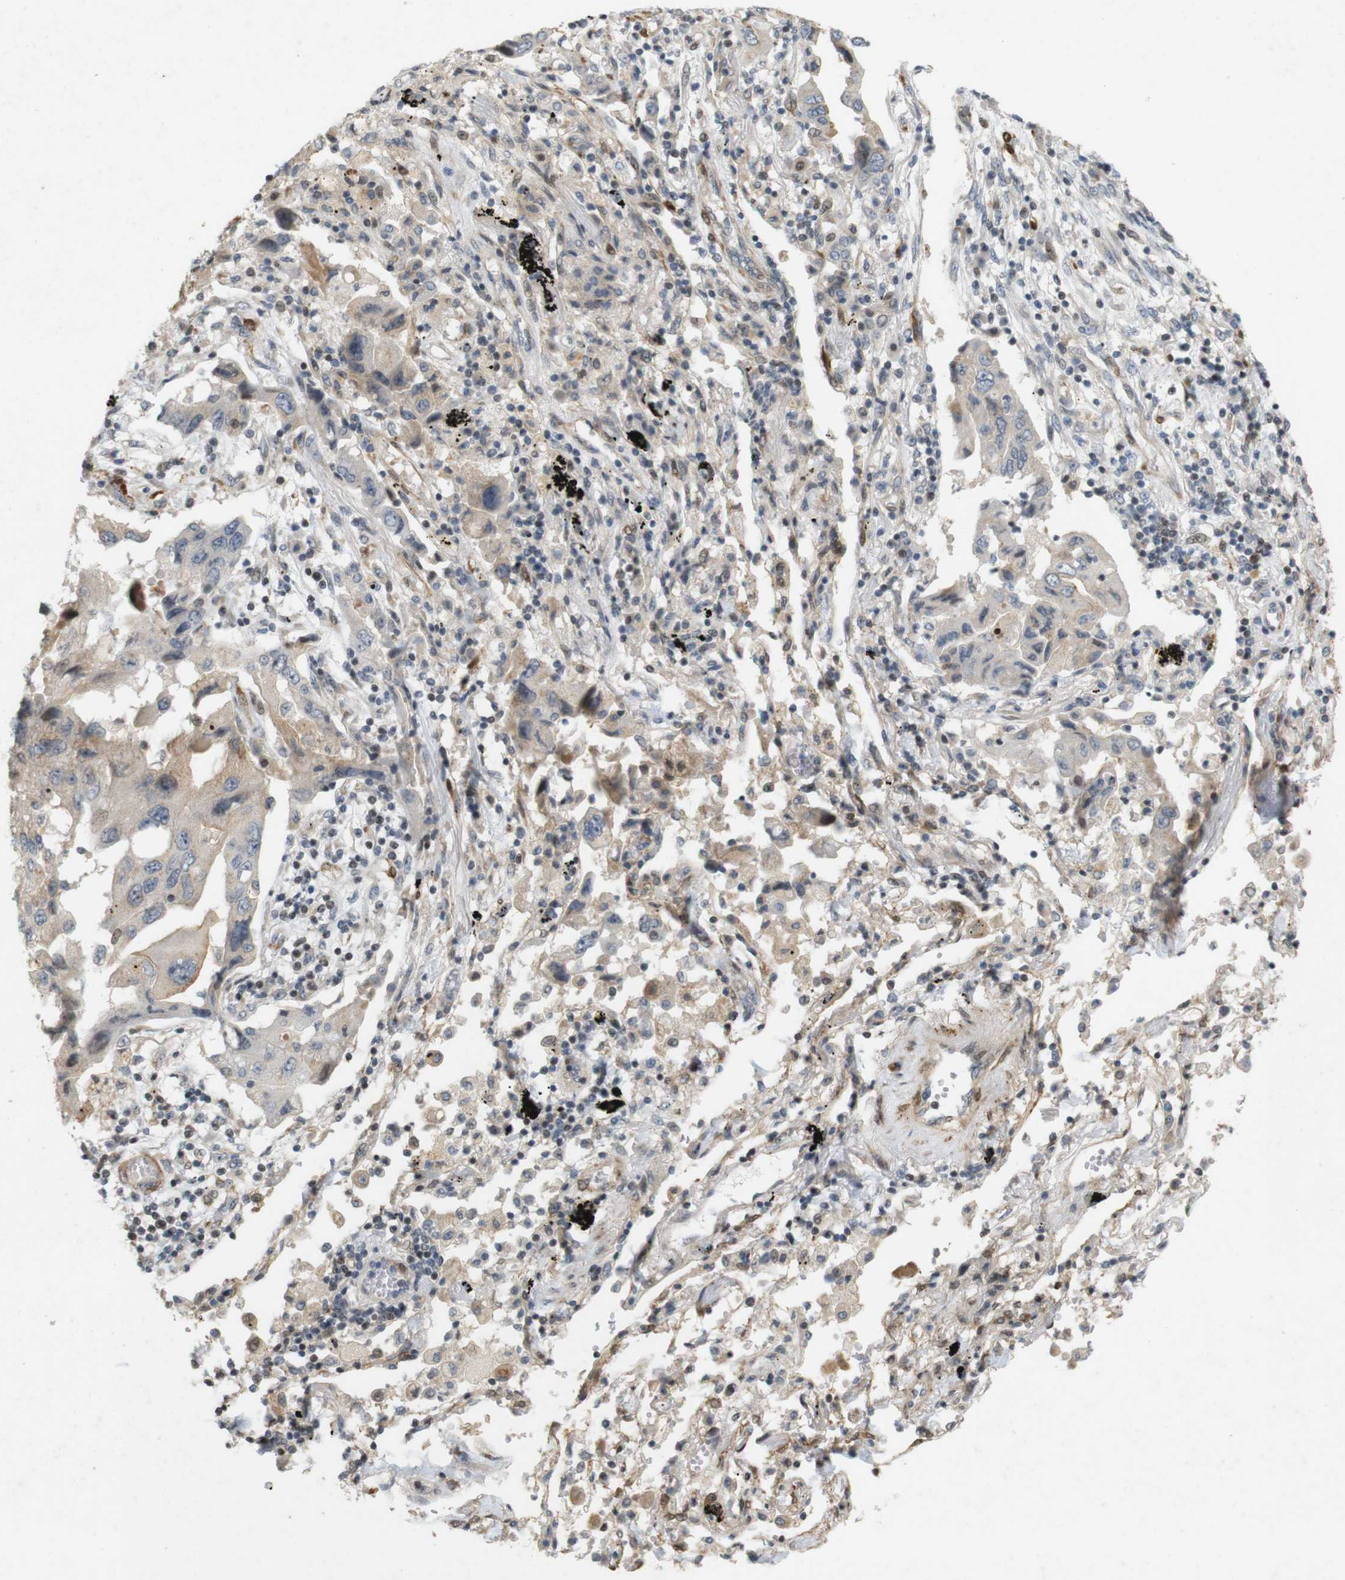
{"staining": {"intensity": "weak", "quantity": "<25%", "location": "cytoplasmic/membranous"}, "tissue": "lung cancer", "cell_type": "Tumor cells", "image_type": "cancer", "snomed": [{"axis": "morphology", "description": "Adenocarcinoma, NOS"}, {"axis": "topography", "description": "Lung"}], "caption": "High magnification brightfield microscopy of lung adenocarcinoma stained with DAB (brown) and counterstained with hematoxylin (blue): tumor cells show no significant staining.", "gene": "PPP1R14A", "patient": {"sex": "female", "age": 65}}